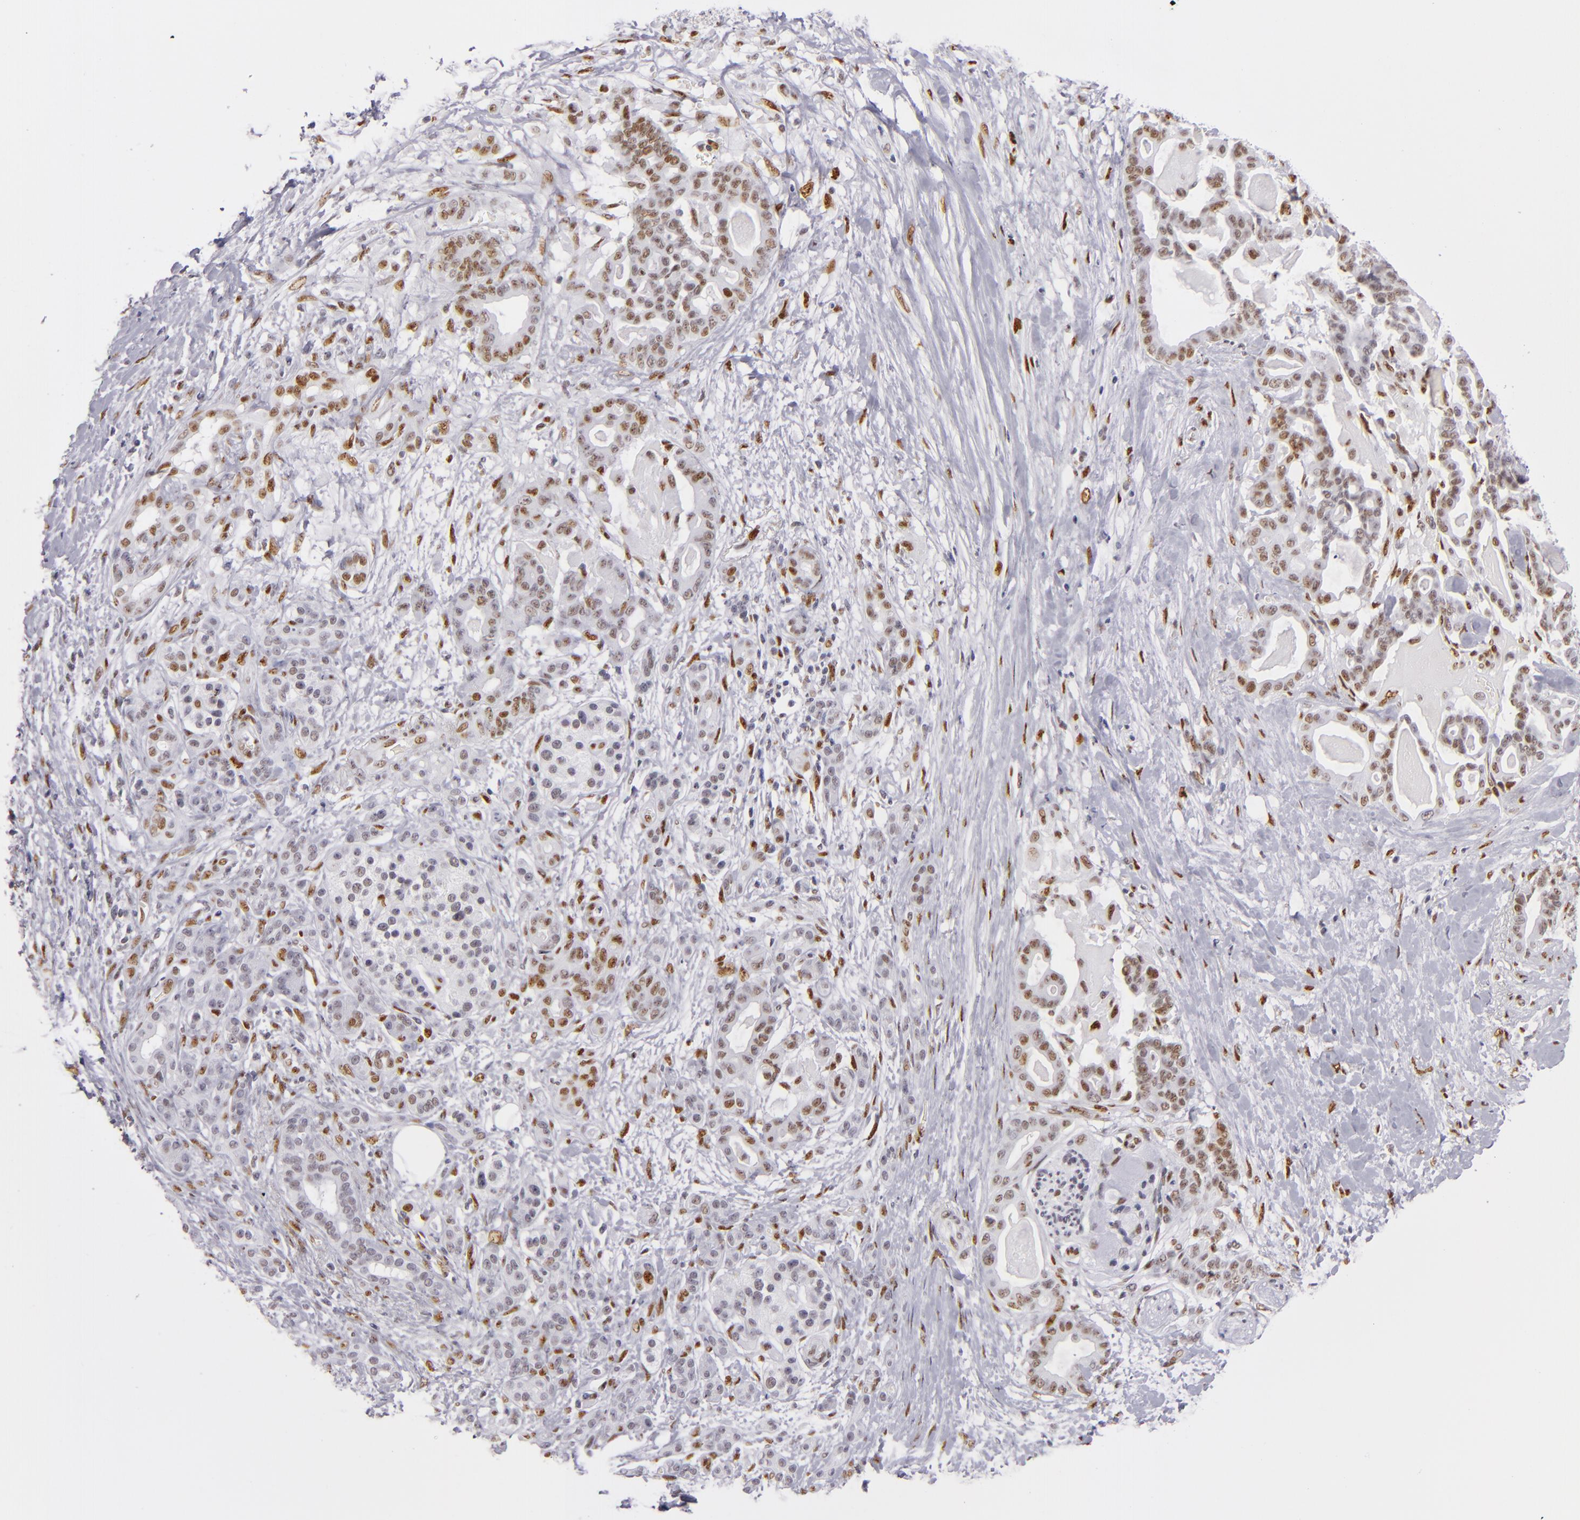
{"staining": {"intensity": "moderate", "quantity": "25%-75%", "location": "nuclear"}, "tissue": "pancreatic cancer", "cell_type": "Tumor cells", "image_type": "cancer", "snomed": [{"axis": "morphology", "description": "Adenocarcinoma, NOS"}, {"axis": "topography", "description": "Pancreas"}], "caption": "Pancreatic adenocarcinoma tissue shows moderate nuclear staining in about 25%-75% of tumor cells", "gene": "TOP3A", "patient": {"sex": "male", "age": 63}}